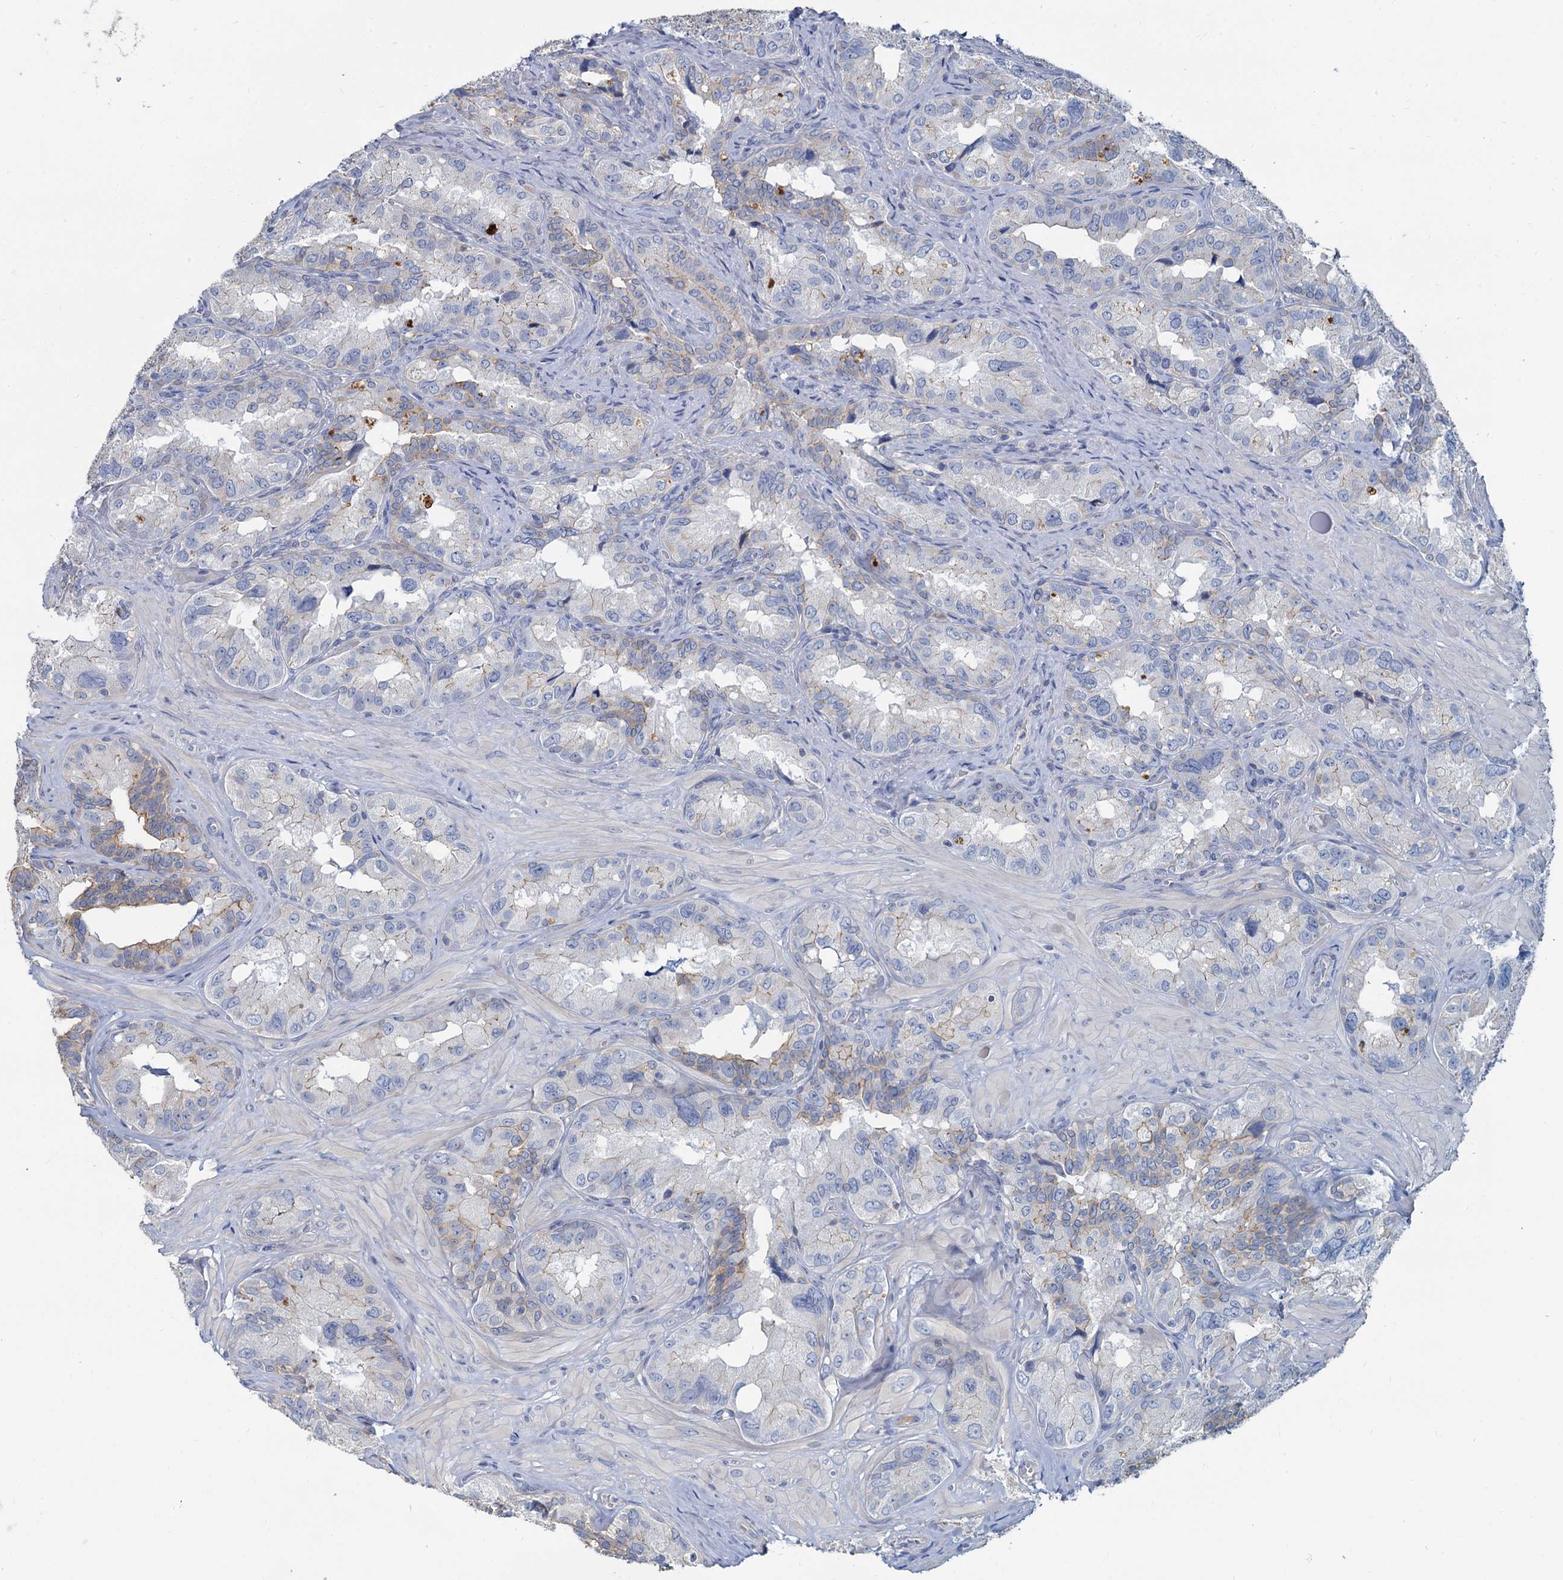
{"staining": {"intensity": "weak", "quantity": "<25%", "location": "cytoplasmic/membranous"}, "tissue": "seminal vesicle", "cell_type": "Glandular cells", "image_type": "normal", "snomed": [{"axis": "morphology", "description": "Normal tissue, NOS"}, {"axis": "topography", "description": "Seminal veicle"}, {"axis": "topography", "description": "Peripheral nerve tissue"}], "caption": "A high-resolution histopathology image shows immunohistochemistry (IHC) staining of unremarkable seminal vesicle, which shows no significant positivity in glandular cells. The staining was performed using DAB (3,3'-diaminobenzidine) to visualize the protein expression in brown, while the nuclei were stained in blue with hematoxylin (Magnification: 20x).", "gene": "ACSM3", "patient": {"sex": "male", "age": 67}}